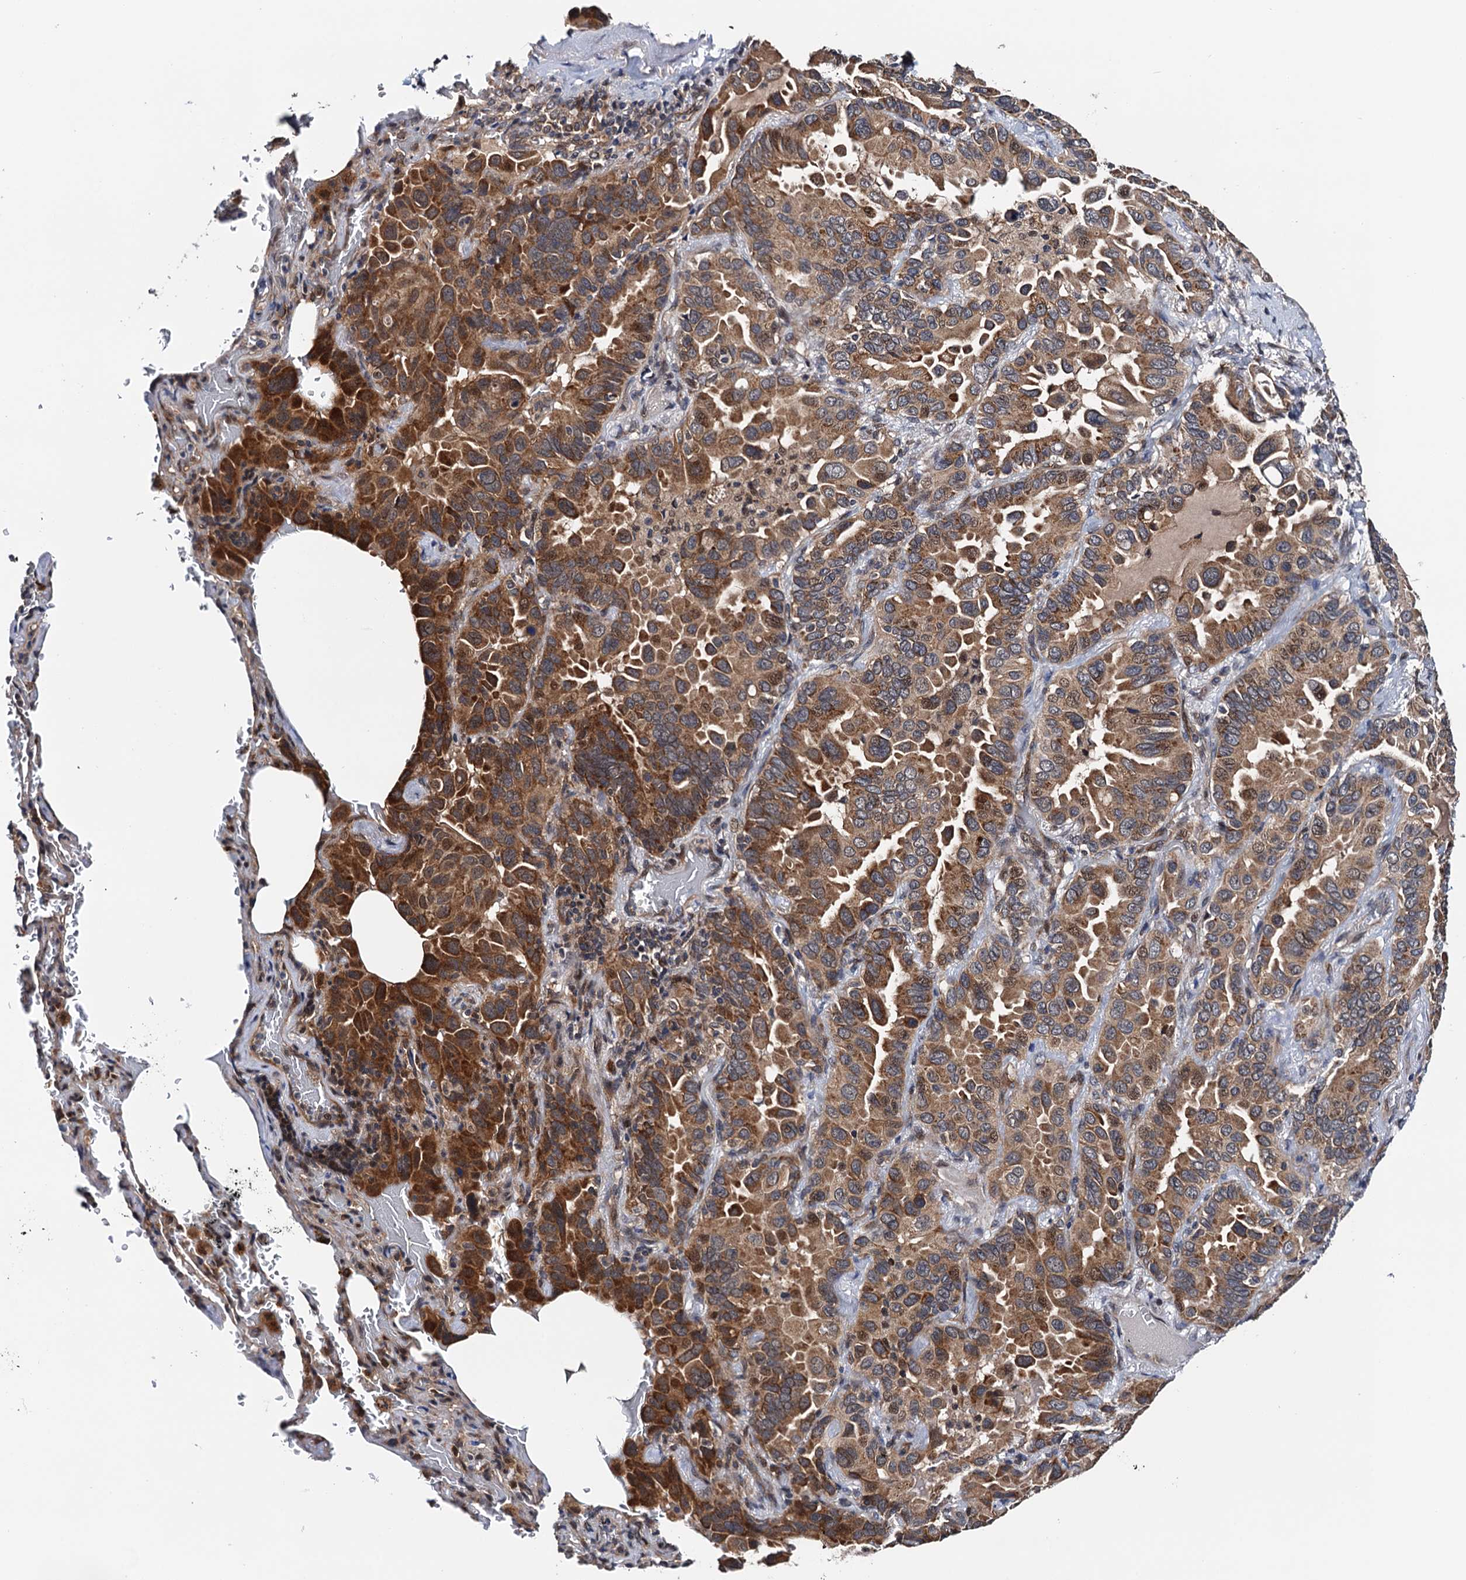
{"staining": {"intensity": "strong", "quantity": ">75%", "location": "cytoplasmic/membranous"}, "tissue": "lung cancer", "cell_type": "Tumor cells", "image_type": "cancer", "snomed": [{"axis": "morphology", "description": "Adenocarcinoma, NOS"}, {"axis": "topography", "description": "Lung"}], "caption": "Strong cytoplasmic/membranous staining is seen in approximately >75% of tumor cells in lung cancer. (Brightfield microscopy of DAB IHC at high magnification).", "gene": "NAA16", "patient": {"sex": "male", "age": 64}}